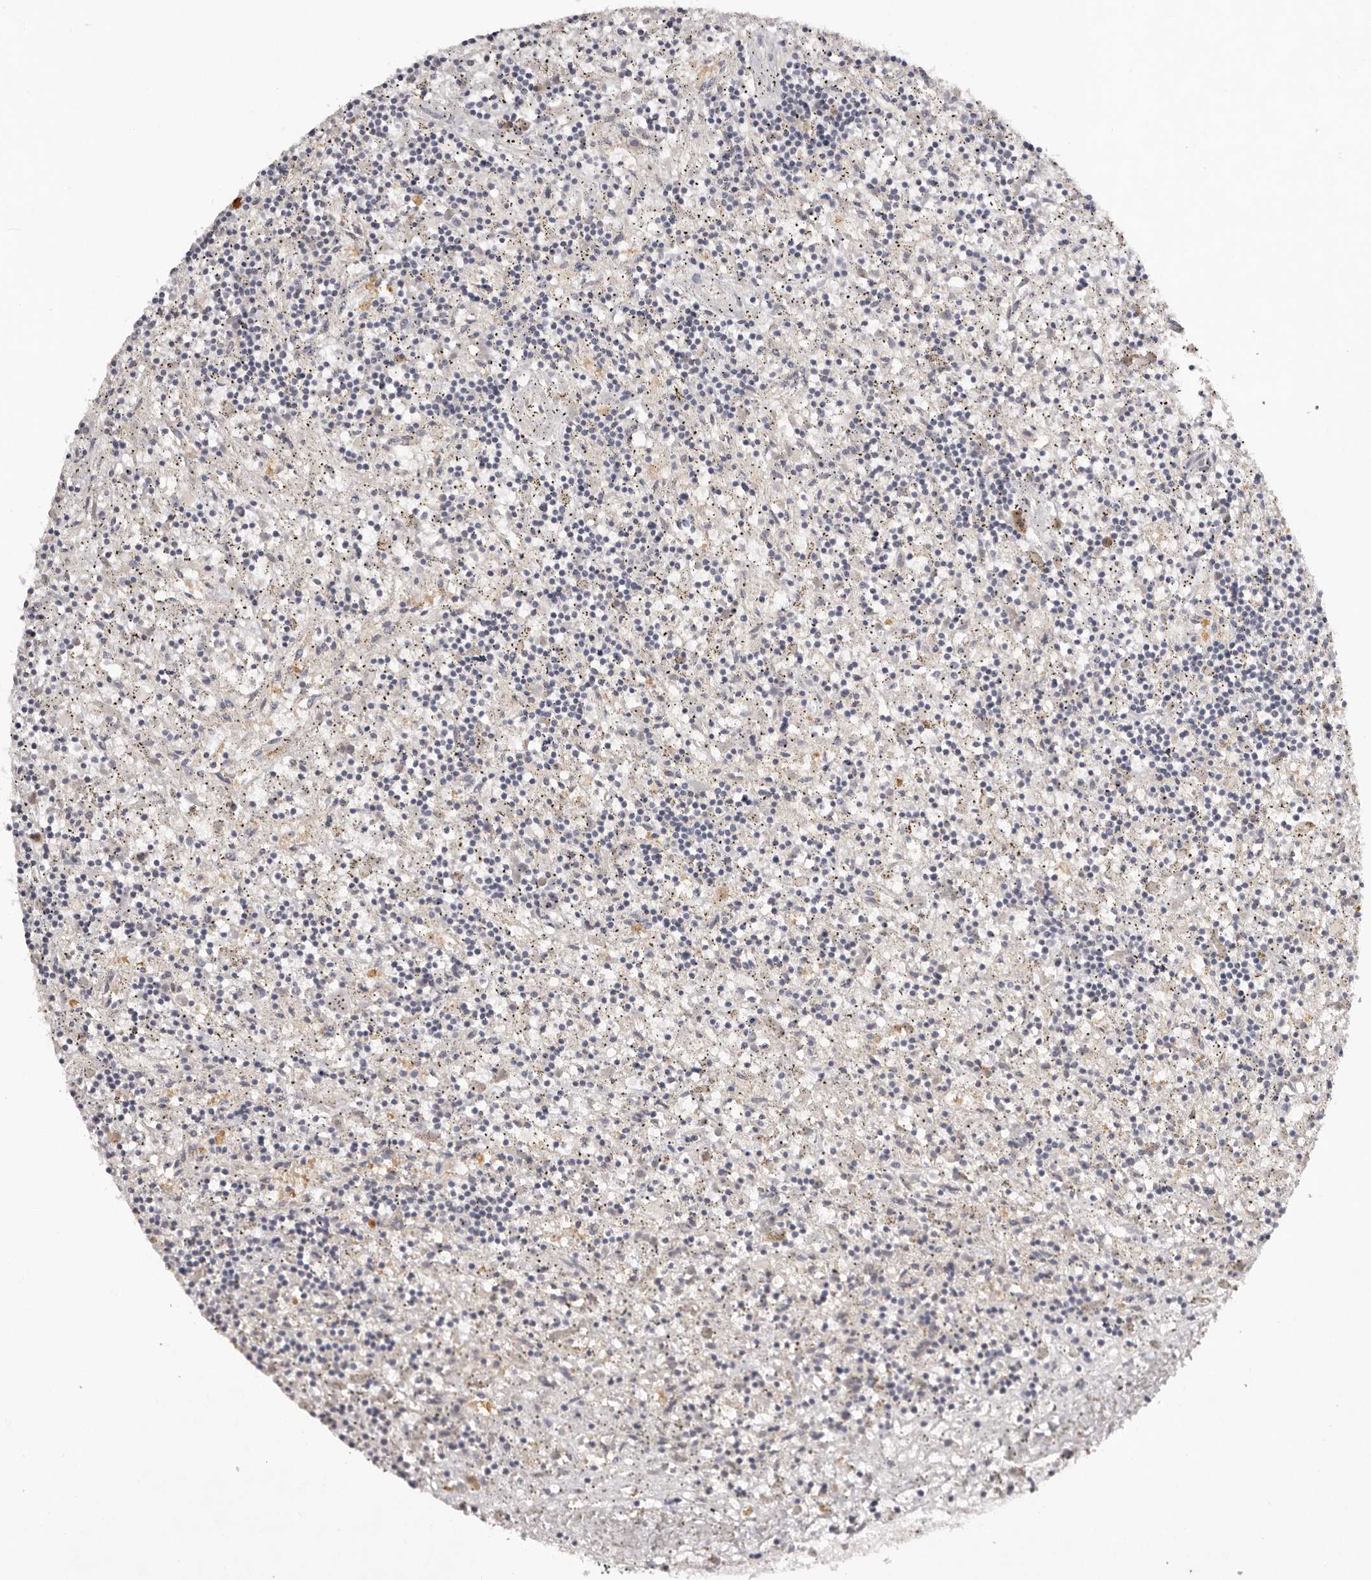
{"staining": {"intensity": "negative", "quantity": "none", "location": "none"}, "tissue": "lymphoma", "cell_type": "Tumor cells", "image_type": "cancer", "snomed": [{"axis": "morphology", "description": "Malignant lymphoma, non-Hodgkin's type, Low grade"}, {"axis": "topography", "description": "Spleen"}], "caption": "Tumor cells show no significant expression in low-grade malignant lymphoma, non-Hodgkin's type. The staining was performed using DAB (3,3'-diaminobenzidine) to visualize the protein expression in brown, while the nuclei were stained in blue with hematoxylin (Magnification: 20x).", "gene": "SCUBE2", "patient": {"sex": "male", "age": 76}}